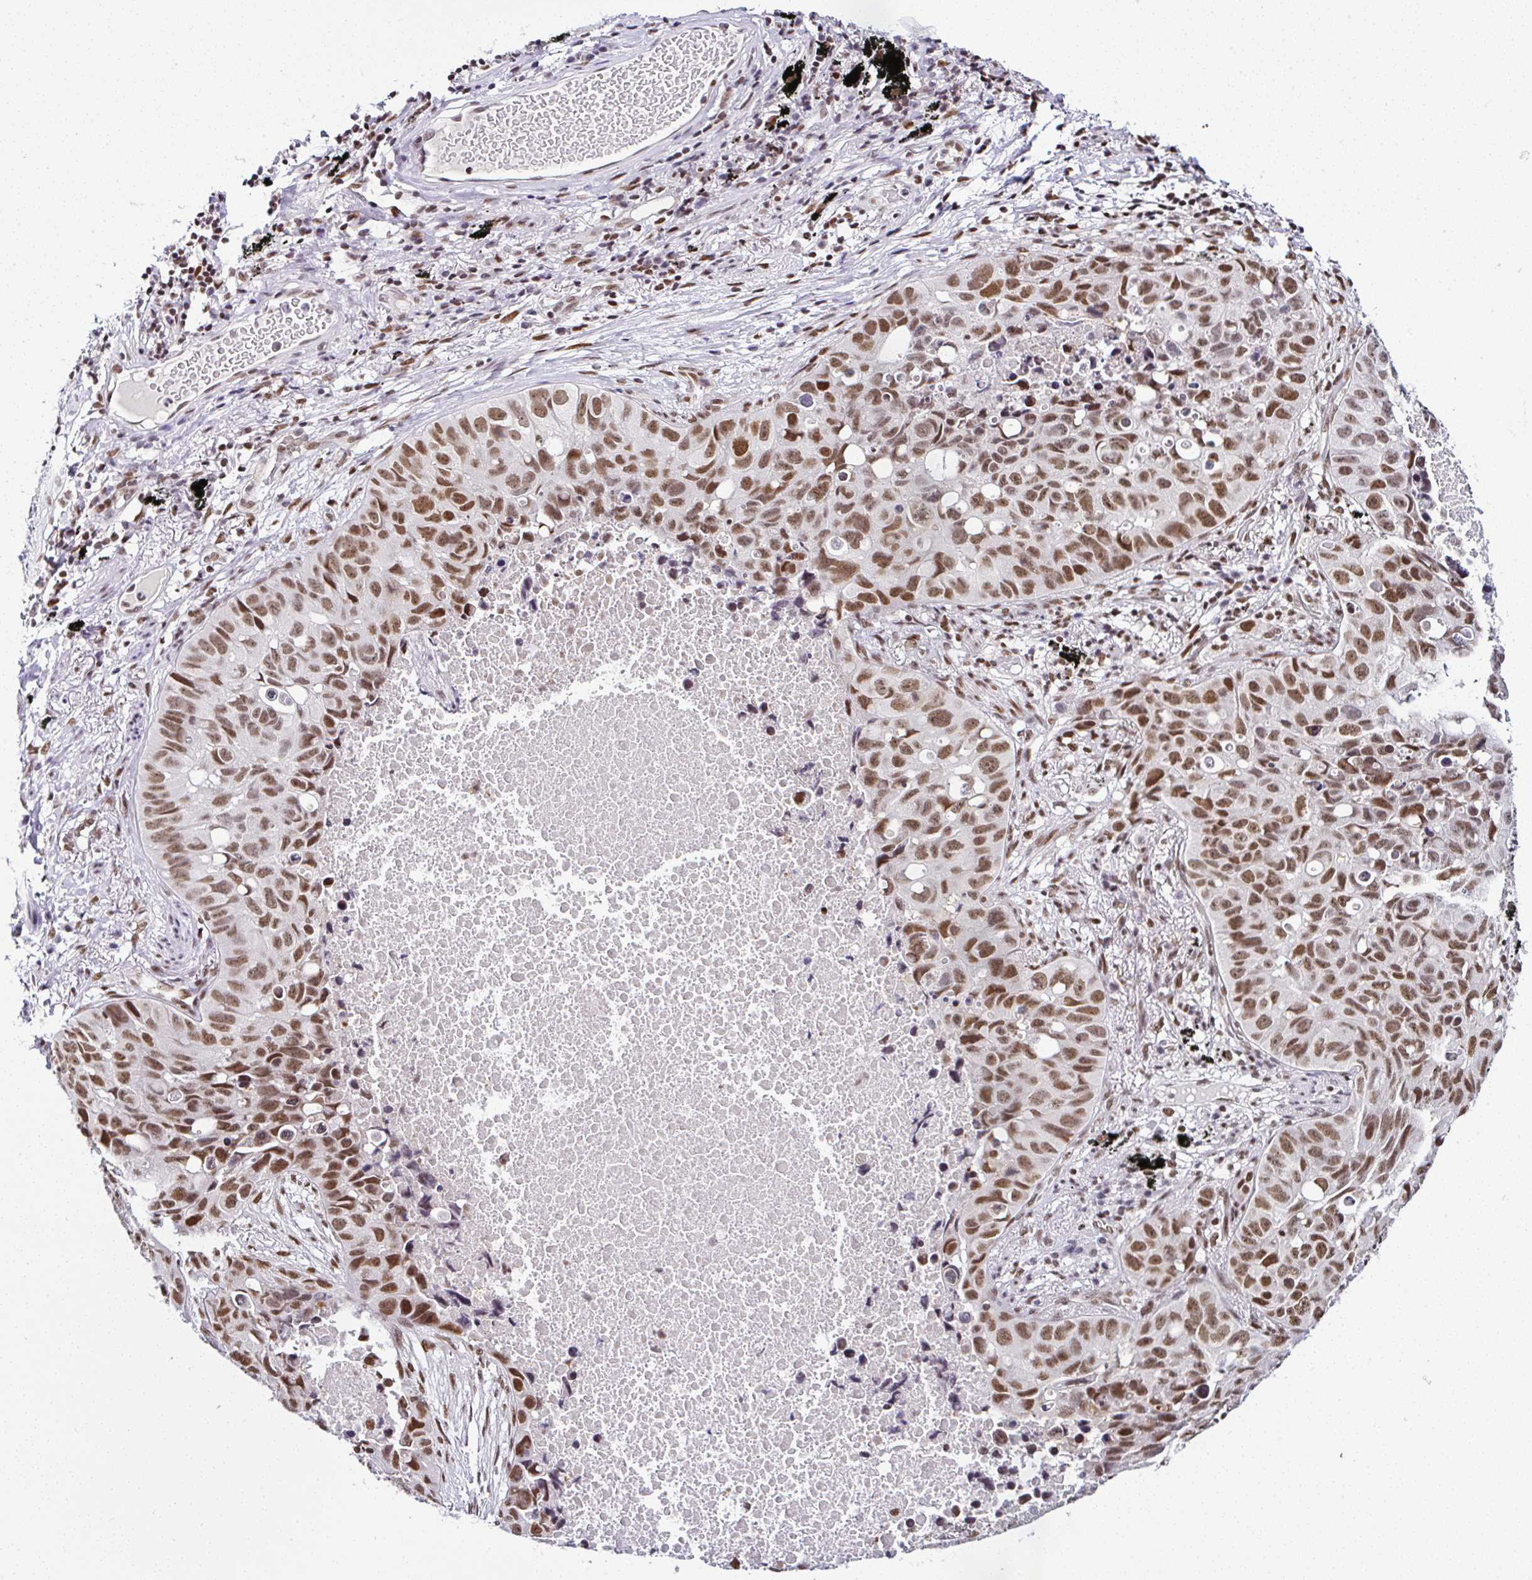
{"staining": {"intensity": "moderate", "quantity": ">75%", "location": "nuclear"}, "tissue": "lung cancer", "cell_type": "Tumor cells", "image_type": "cancer", "snomed": [{"axis": "morphology", "description": "Squamous cell carcinoma, NOS"}, {"axis": "topography", "description": "Lung"}], "caption": "Tumor cells show medium levels of moderate nuclear staining in approximately >75% of cells in lung cancer.", "gene": "DR1", "patient": {"sex": "male", "age": 60}}